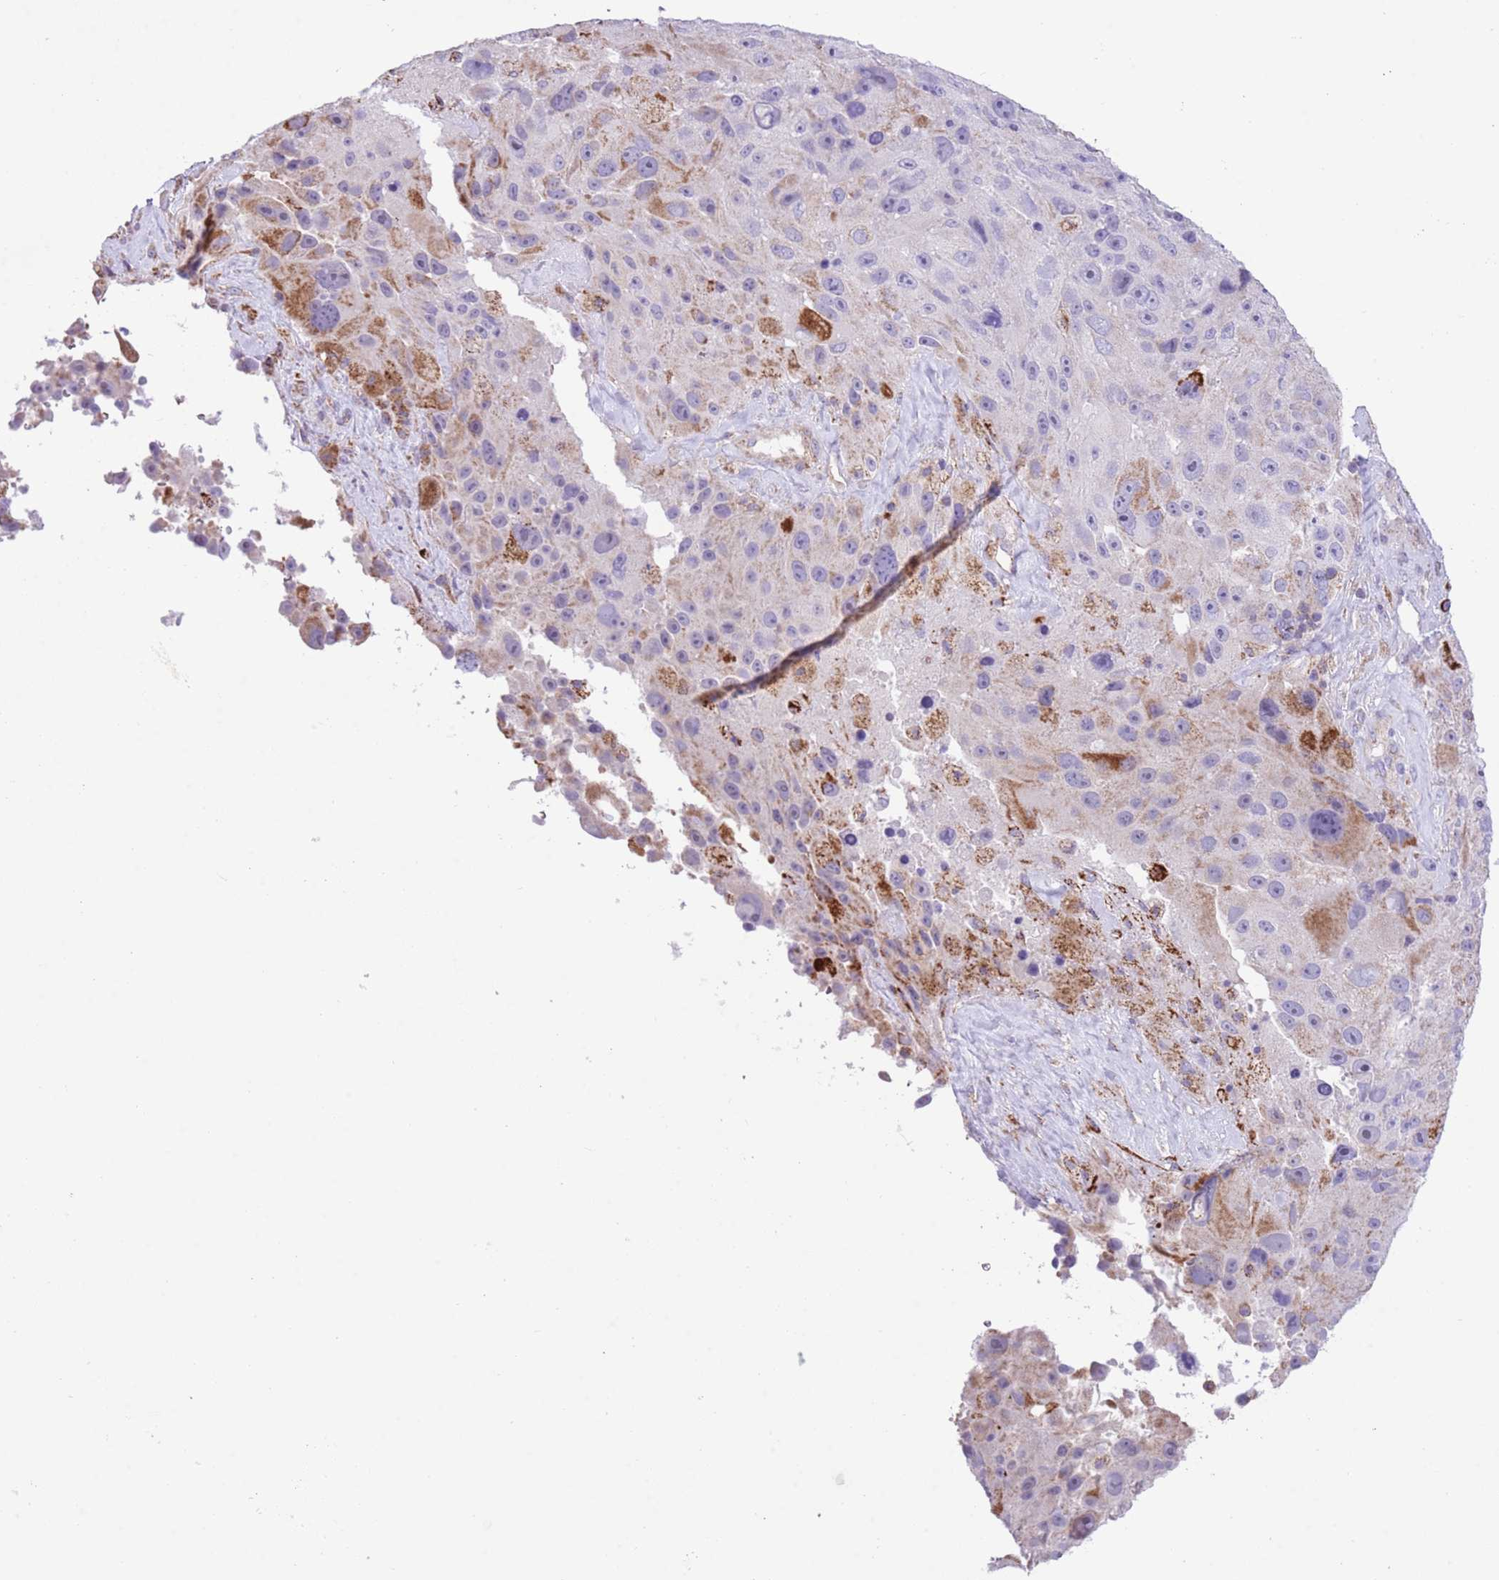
{"staining": {"intensity": "negative", "quantity": "none", "location": "none"}, "tissue": "melanoma", "cell_type": "Tumor cells", "image_type": "cancer", "snomed": [{"axis": "morphology", "description": "Malignant melanoma, Metastatic site"}, {"axis": "topography", "description": "Lymph node"}], "caption": "Tumor cells are negative for brown protein staining in malignant melanoma (metastatic site).", "gene": "SS18L2", "patient": {"sex": "male", "age": 62}}